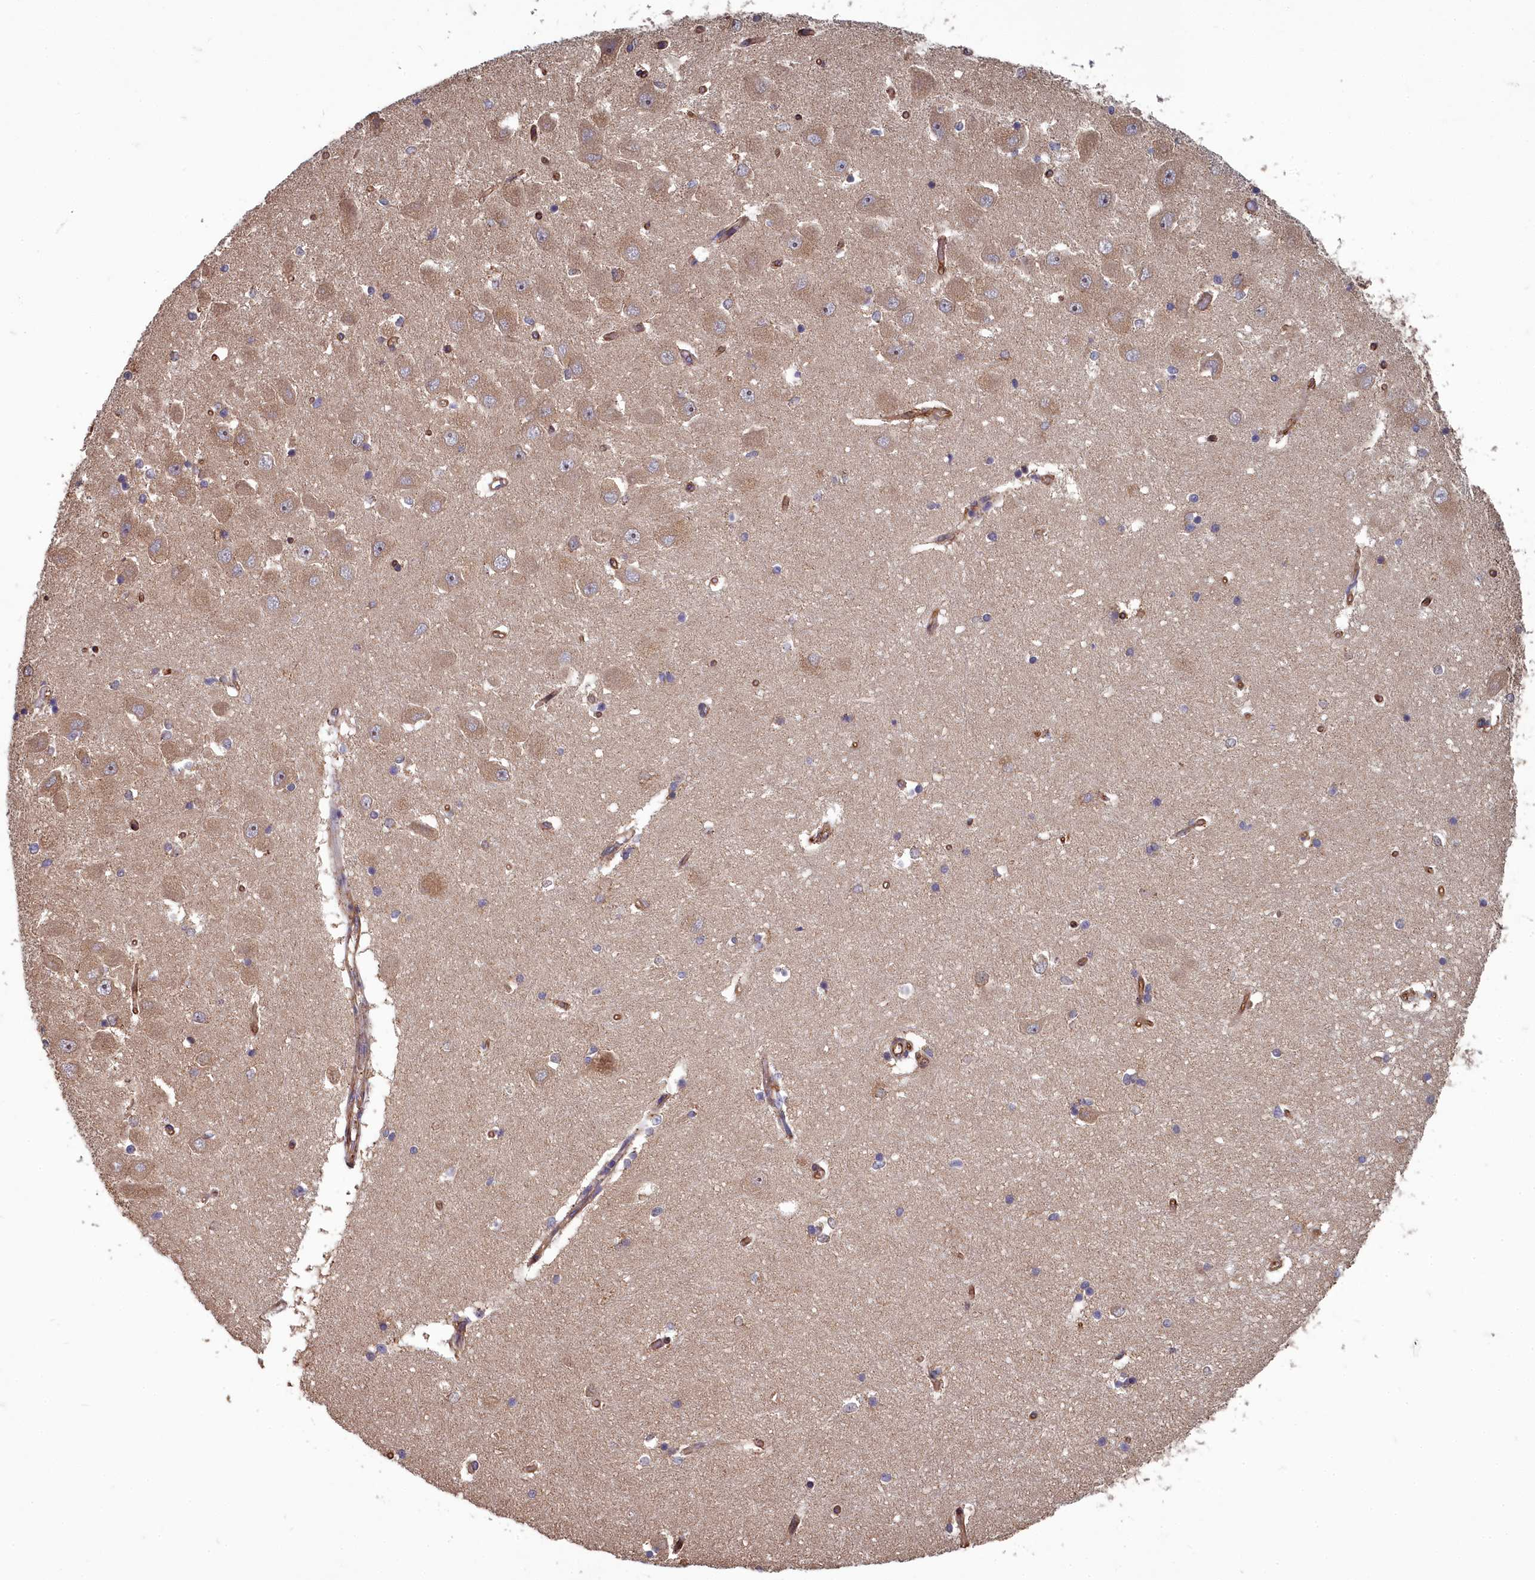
{"staining": {"intensity": "weak", "quantity": "25%-75%", "location": "cytoplasmic/membranous"}, "tissue": "hippocampus", "cell_type": "Glial cells", "image_type": "normal", "snomed": [{"axis": "morphology", "description": "Normal tissue, NOS"}, {"axis": "topography", "description": "Hippocampus"}], "caption": "Immunohistochemistry (IHC) image of unremarkable hippocampus stained for a protein (brown), which demonstrates low levels of weak cytoplasmic/membranous staining in about 25%-75% of glial cells.", "gene": "TSPYL4", "patient": {"sex": "male", "age": 45}}